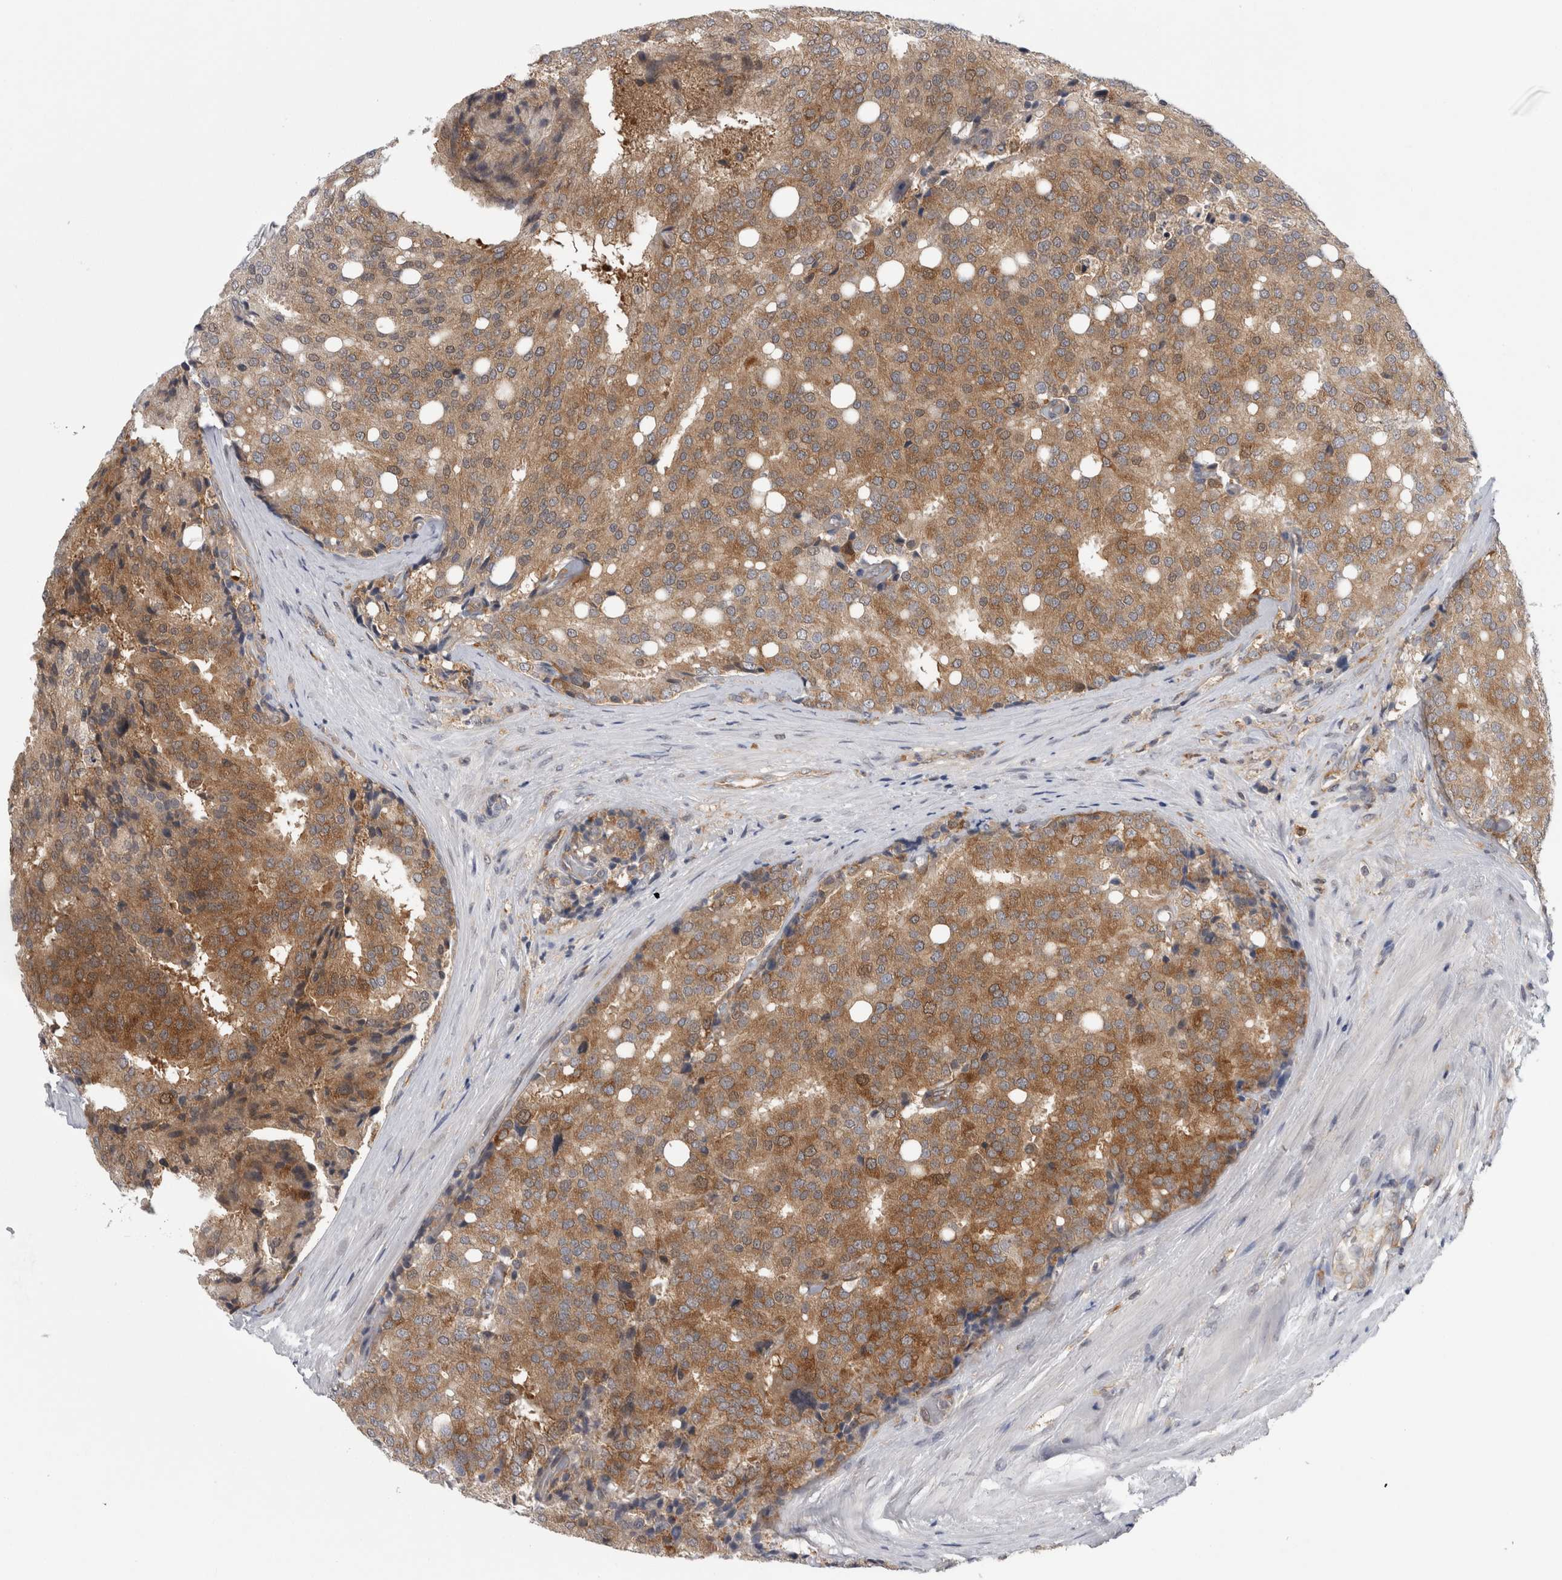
{"staining": {"intensity": "moderate", "quantity": ">75%", "location": "cytoplasmic/membranous"}, "tissue": "prostate cancer", "cell_type": "Tumor cells", "image_type": "cancer", "snomed": [{"axis": "morphology", "description": "Adenocarcinoma, High grade"}, {"axis": "topography", "description": "Prostate"}], "caption": "Immunohistochemical staining of human prostate cancer (adenocarcinoma (high-grade)) demonstrates medium levels of moderate cytoplasmic/membranous positivity in approximately >75% of tumor cells. Using DAB (brown) and hematoxylin (blue) stains, captured at high magnification using brightfield microscopy.", "gene": "CACYBP", "patient": {"sex": "male", "age": 50}}